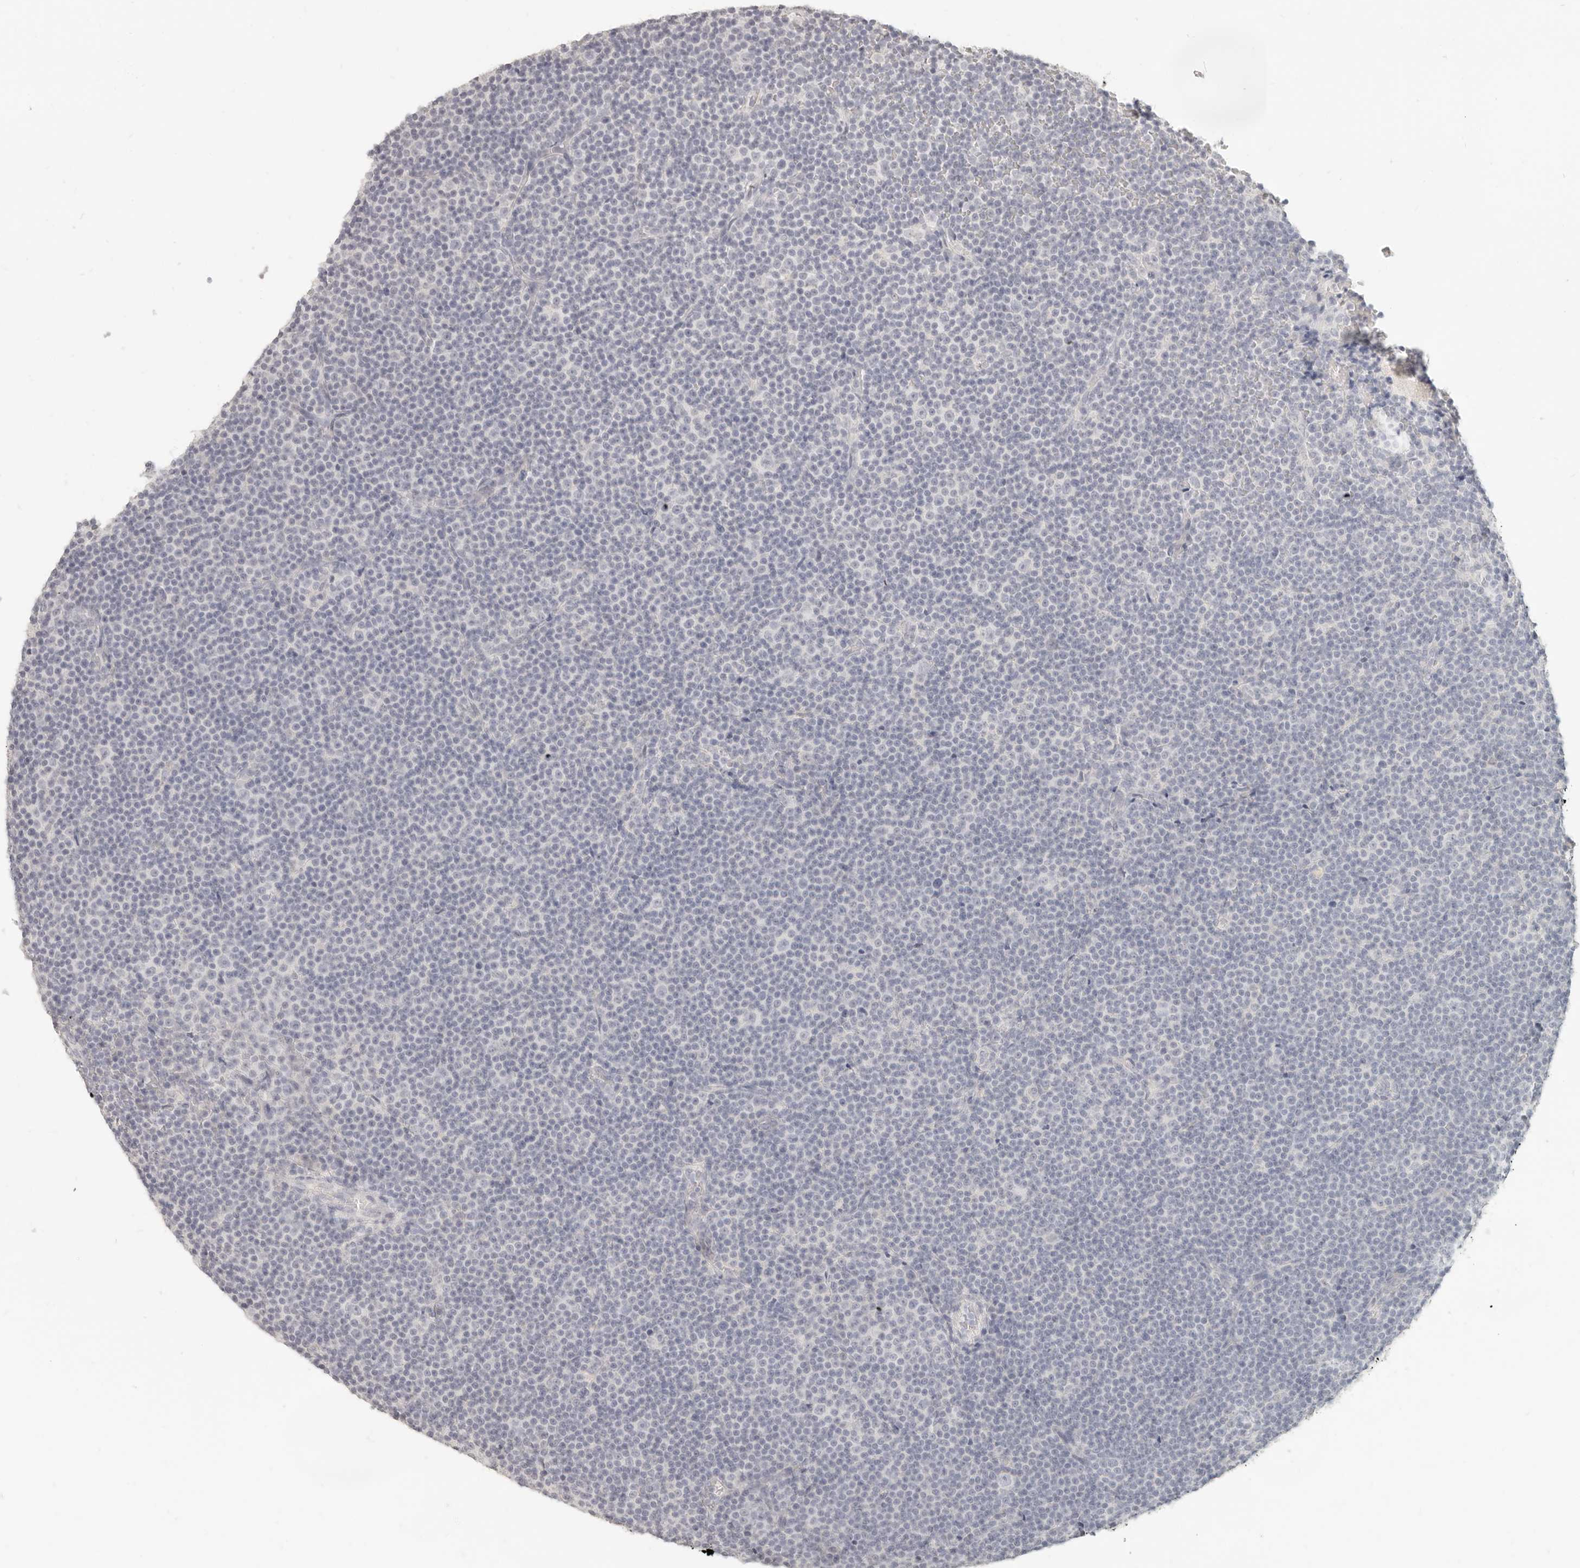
{"staining": {"intensity": "negative", "quantity": "none", "location": "none"}, "tissue": "lymphoma", "cell_type": "Tumor cells", "image_type": "cancer", "snomed": [{"axis": "morphology", "description": "Malignant lymphoma, non-Hodgkin's type, Low grade"}, {"axis": "topography", "description": "Lymph node"}], "caption": "Lymphoma was stained to show a protein in brown. There is no significant staining in tumor cells.", "gene": "EPCAM", "patient": {"sex": "female", "age": 67}}